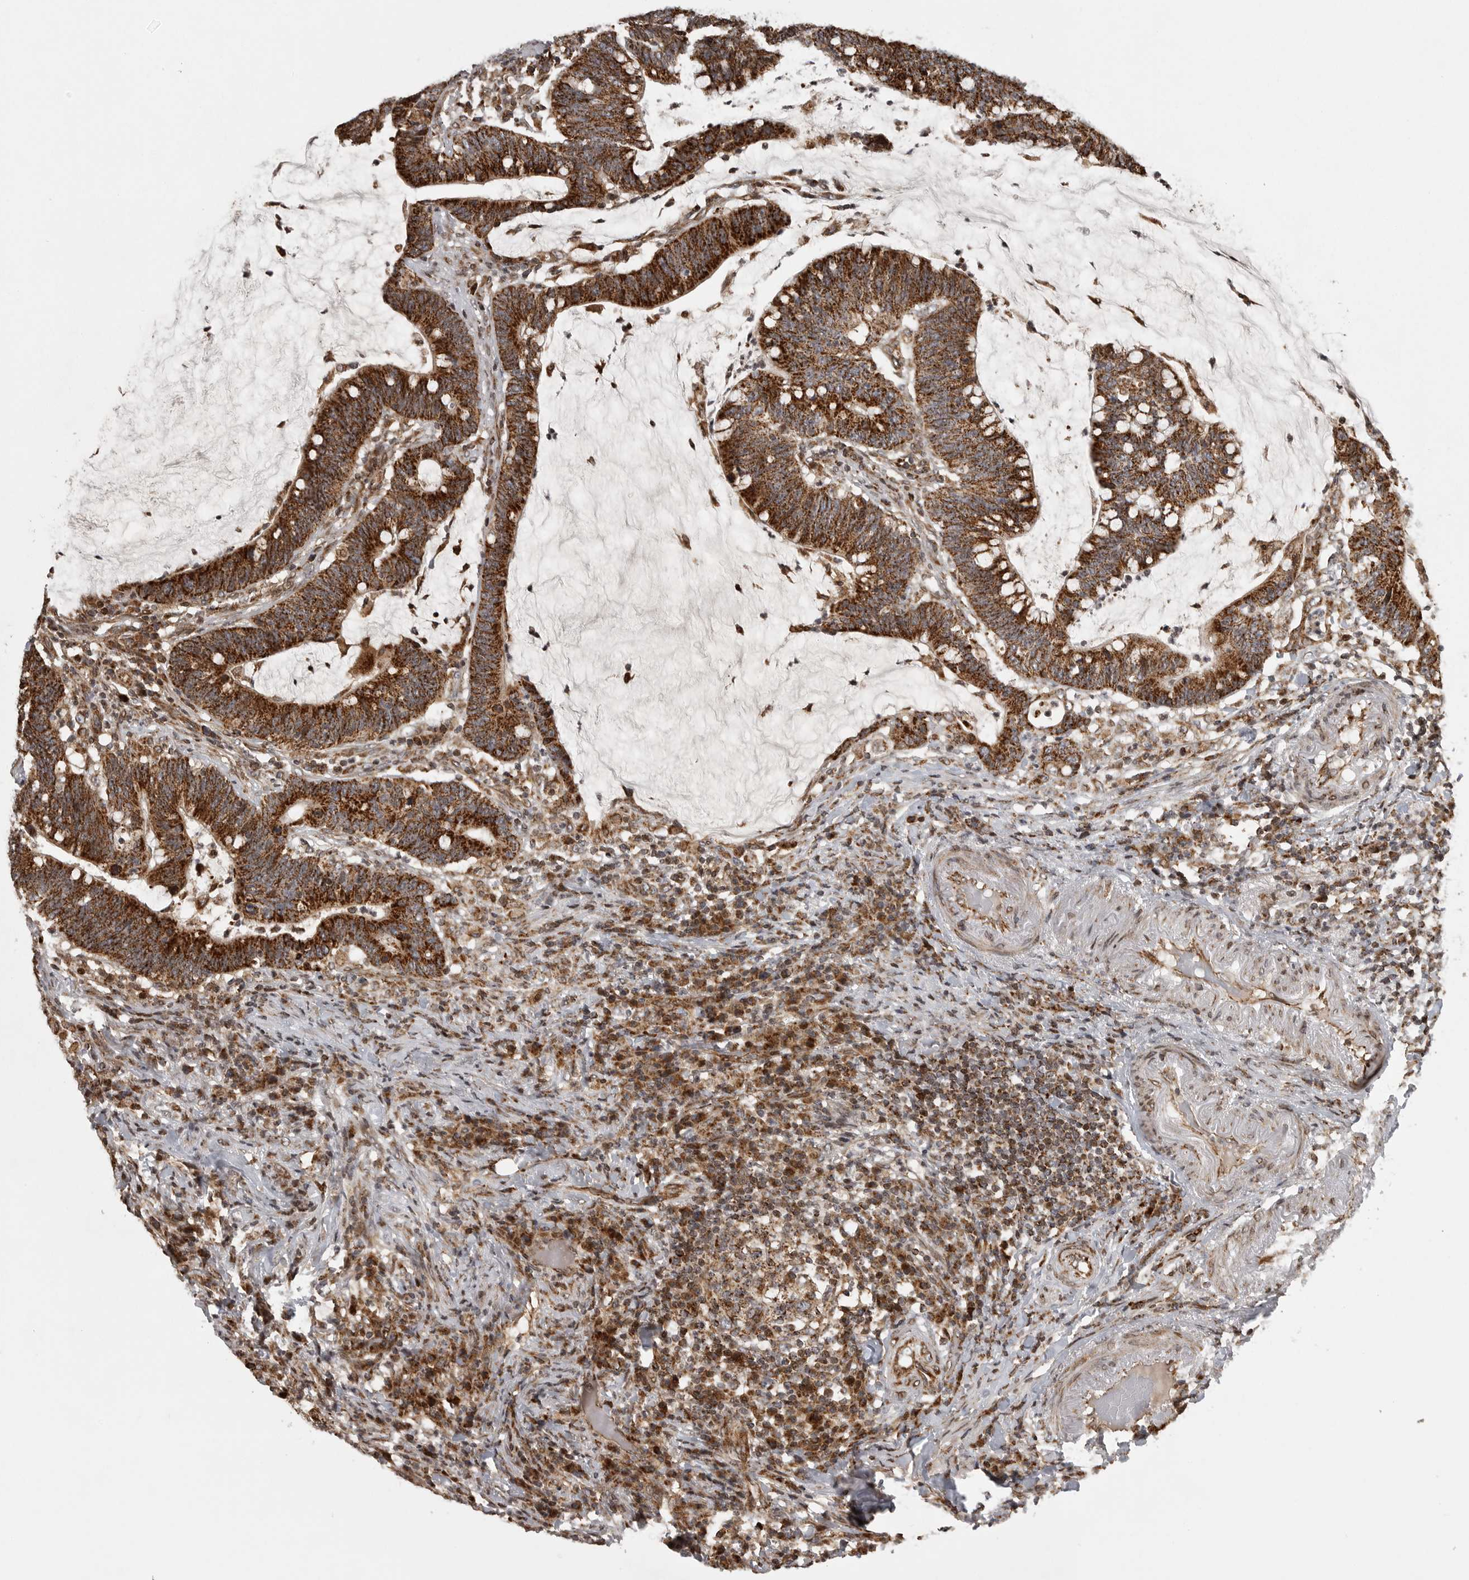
{"staining": {"intensity": "strong", "quantity": ">75%", "location": "cytoplasmic/membranous"}, "tissue": "colorectal cancer", "cell_type": "Tumor cells", "image_type": "cancer", "snomed": [{"axis": "morphology", "description": "Adenocarcinoma, NOS"}, {"axis": "topography", "description": "Colon"}], "caption": "This is an image of IHC staining of colorectal cancer, which shows strong expression in the cytoplasmic/membranous of tumor cells.", "gene": "NARS2", "patient": {"sex": "female", "age": 66}}